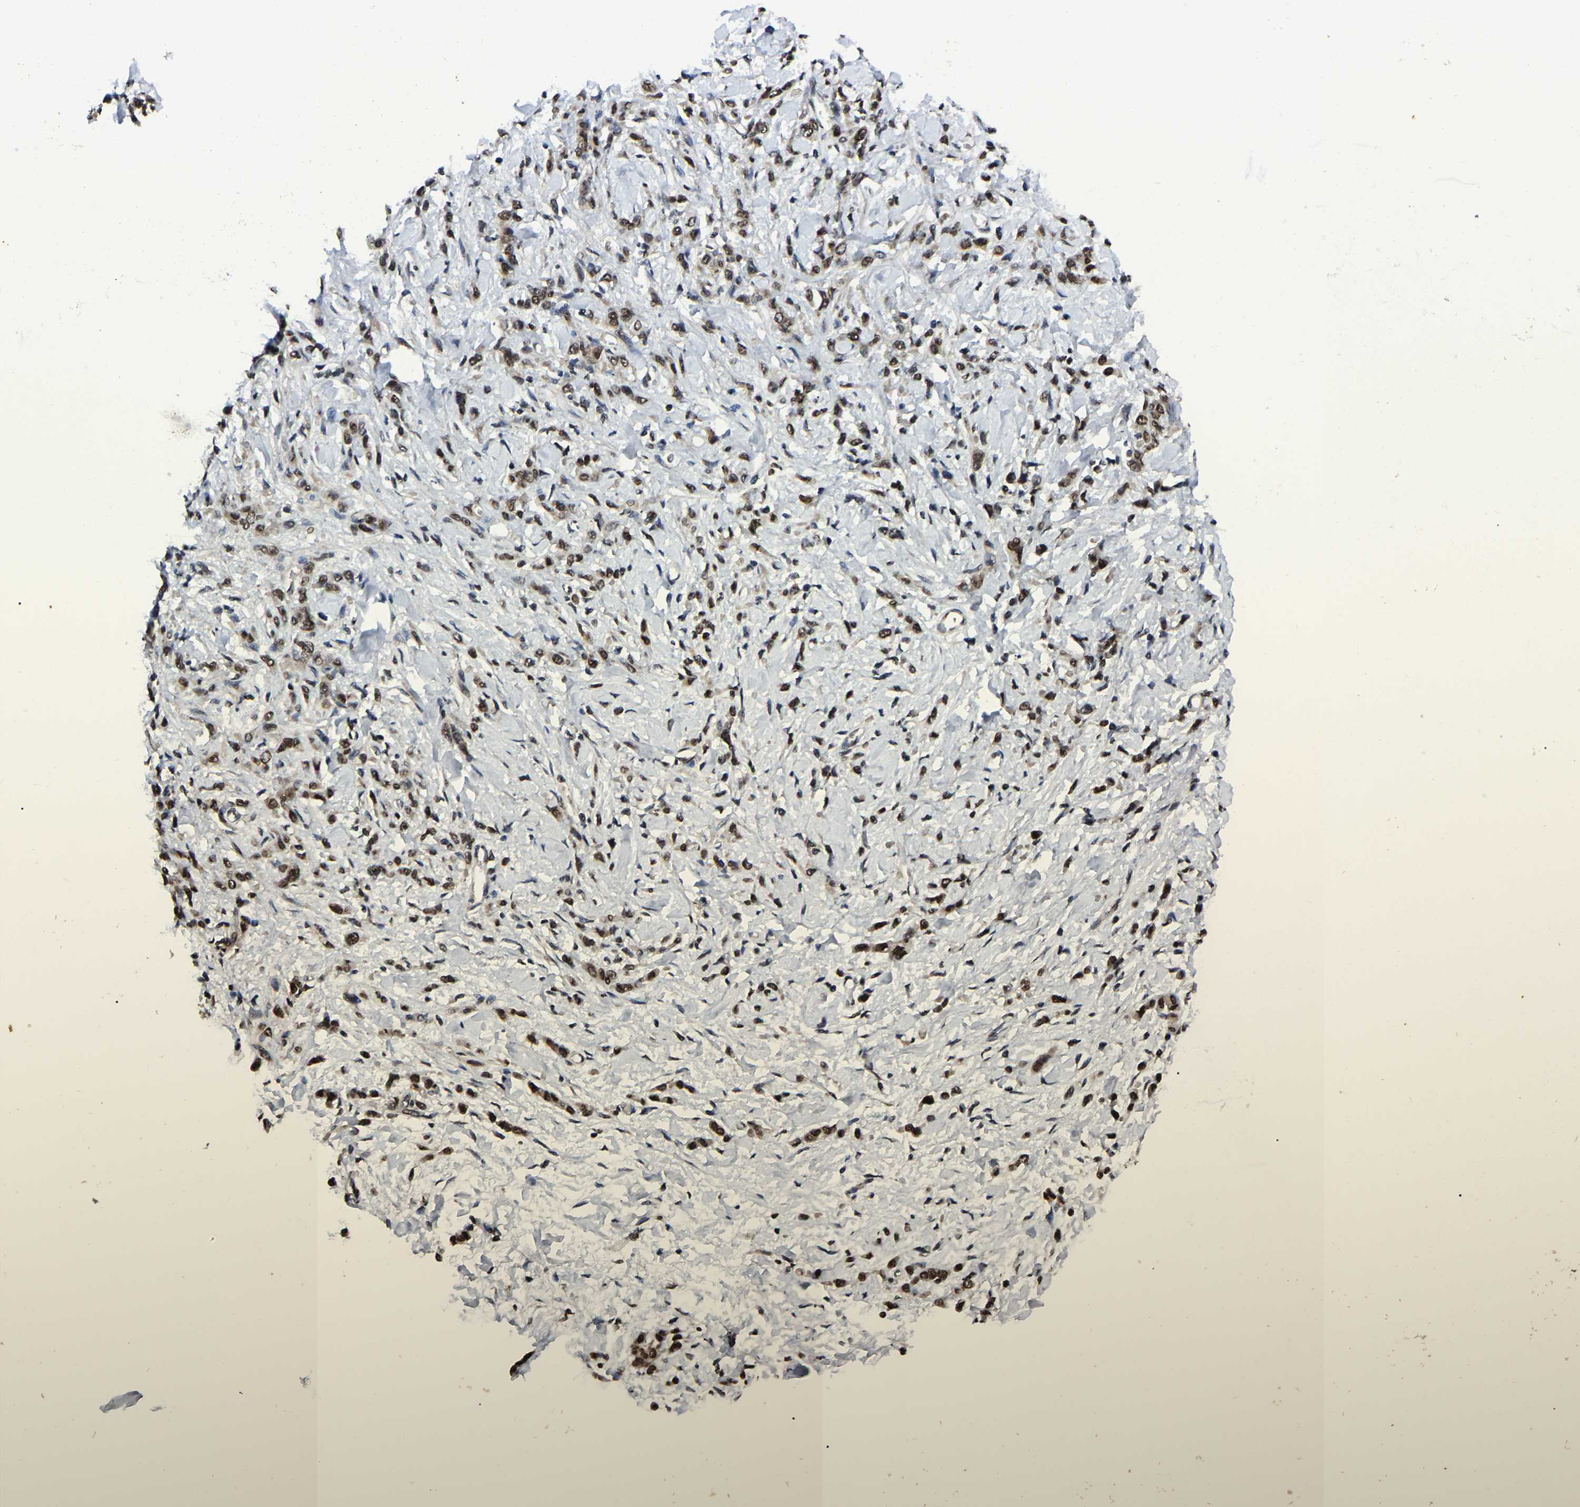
{"staining": {"intensity": "moderate", "quantity": ">75%", "location": "nuclear"}, "tissue": "stomach cancer", "cell_type": "Tumor cells", "image_type": "cancer", "snomed": [{"axis": "morphology", "description": "Normal tissue, NOS"}, {"axis": "morphology", "description": "Adenocarcinoma, NOS"}, {"axis": "topography", "description": "Stomach"}], "caption": "Adenocarcinoma (stomach) stained with IHC demonstrates moderate nuclear positivity in approximately >75% of tumor cells. (DAB (3,3'-diaminobenzidine) = brown stain, brightfield microscopy at high magnification).", "gene": "TRIM35", "patient": {"sex": "male", "age": 82}}